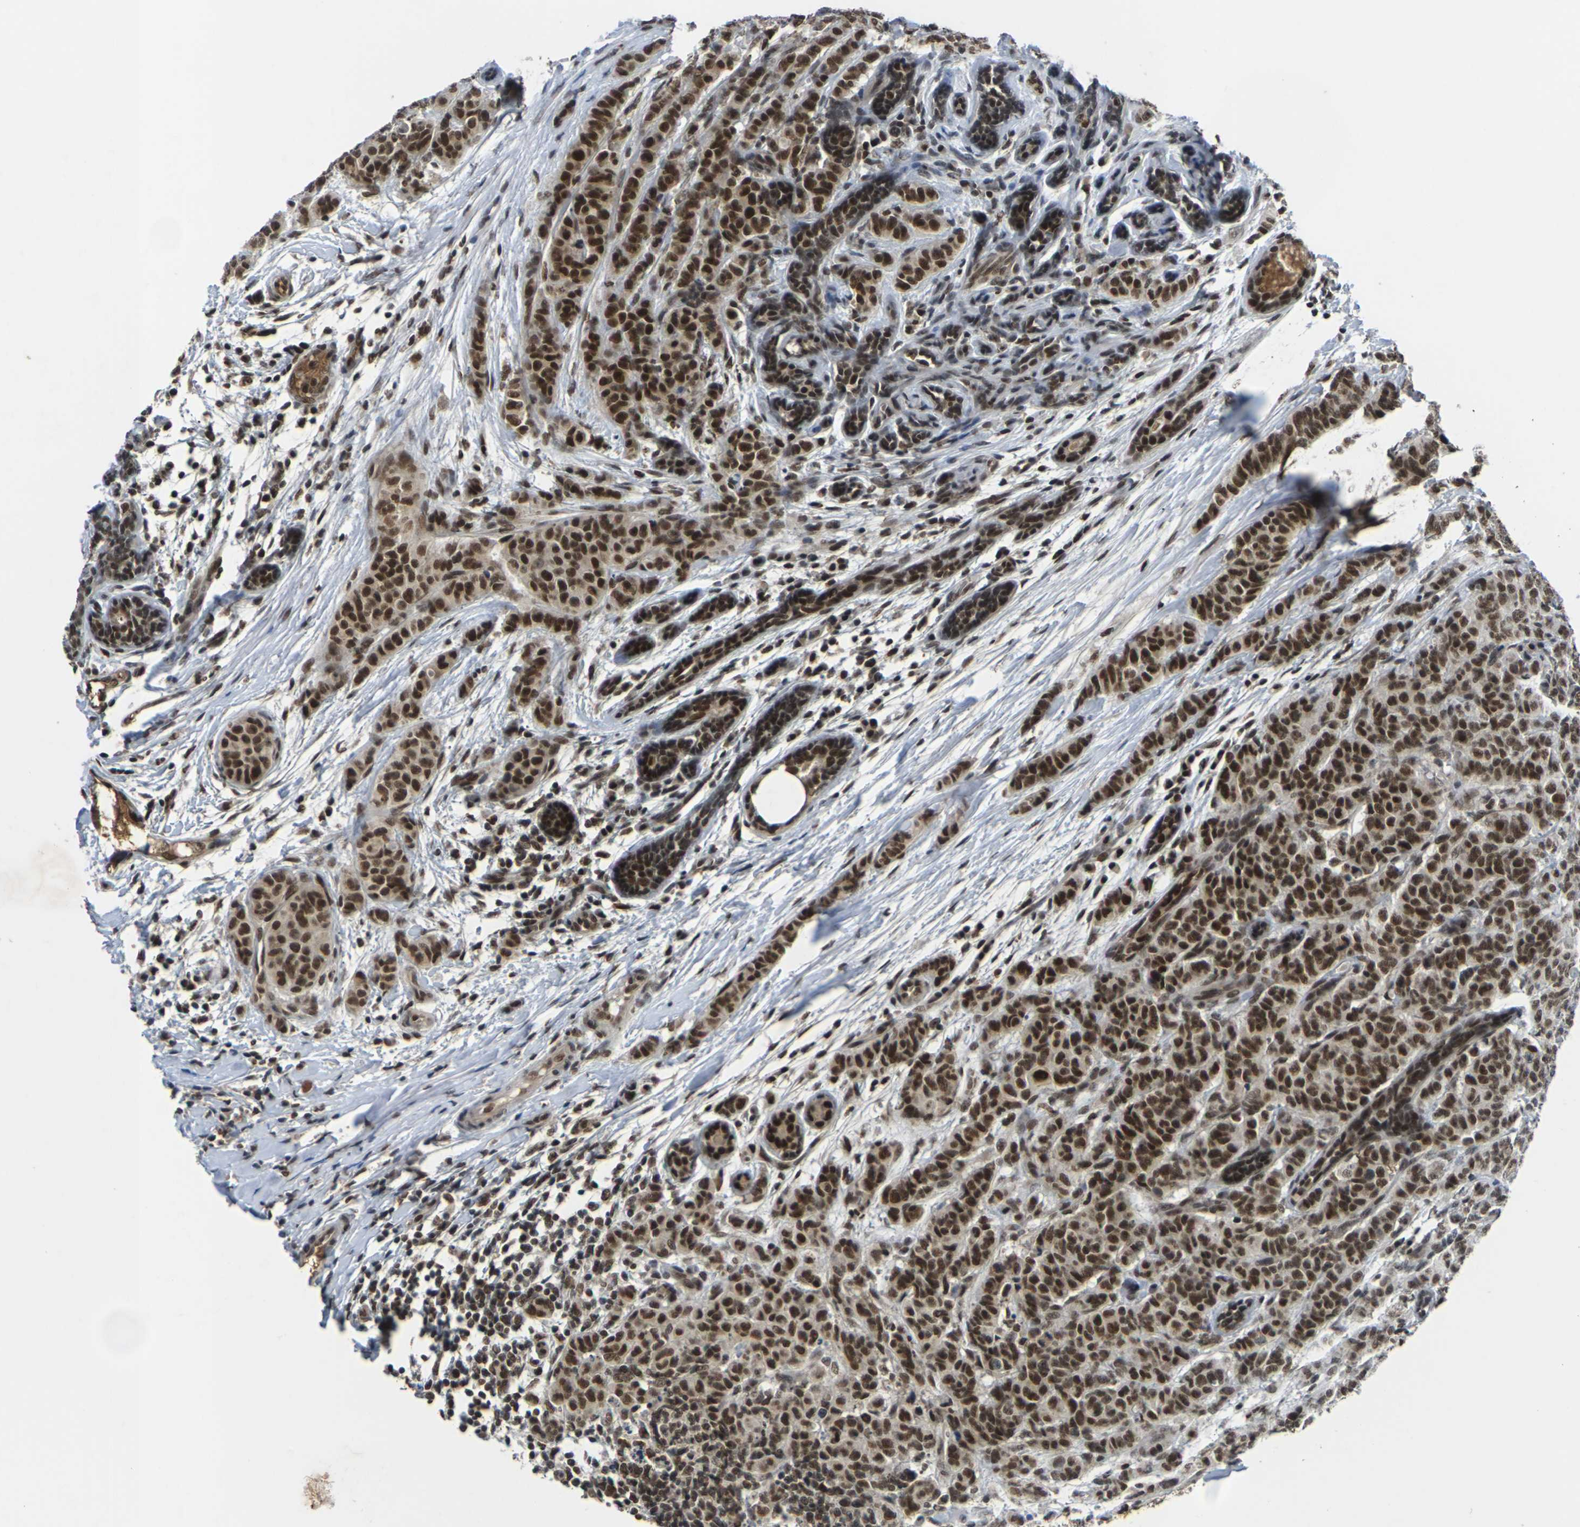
{"staining": {"intensity": "strong", "quantity": ">75%", "location": "cytoplasmic/membranous,nuclear"}, "tissue": "breast cancer", "cell_type": "Tumor cells", "image_type": "cancer", "snomed": [{"axis": "morphology", "description": "Normal tissue, NOS"}, {"axis": "morphology", "description": "Duct carcinoma"}, {"axis": "topography", "description": "Breast"}], "caption": "Immunohistochemical staining of breast cancer (invasive ductal carcinoma) exhibits high levels of strong cytoplasmic/membranous and nuclear positivity in approximately >75% of tumor cells.", "gene": "NELFA", "patient": {"sex": "female", "age": 40}}